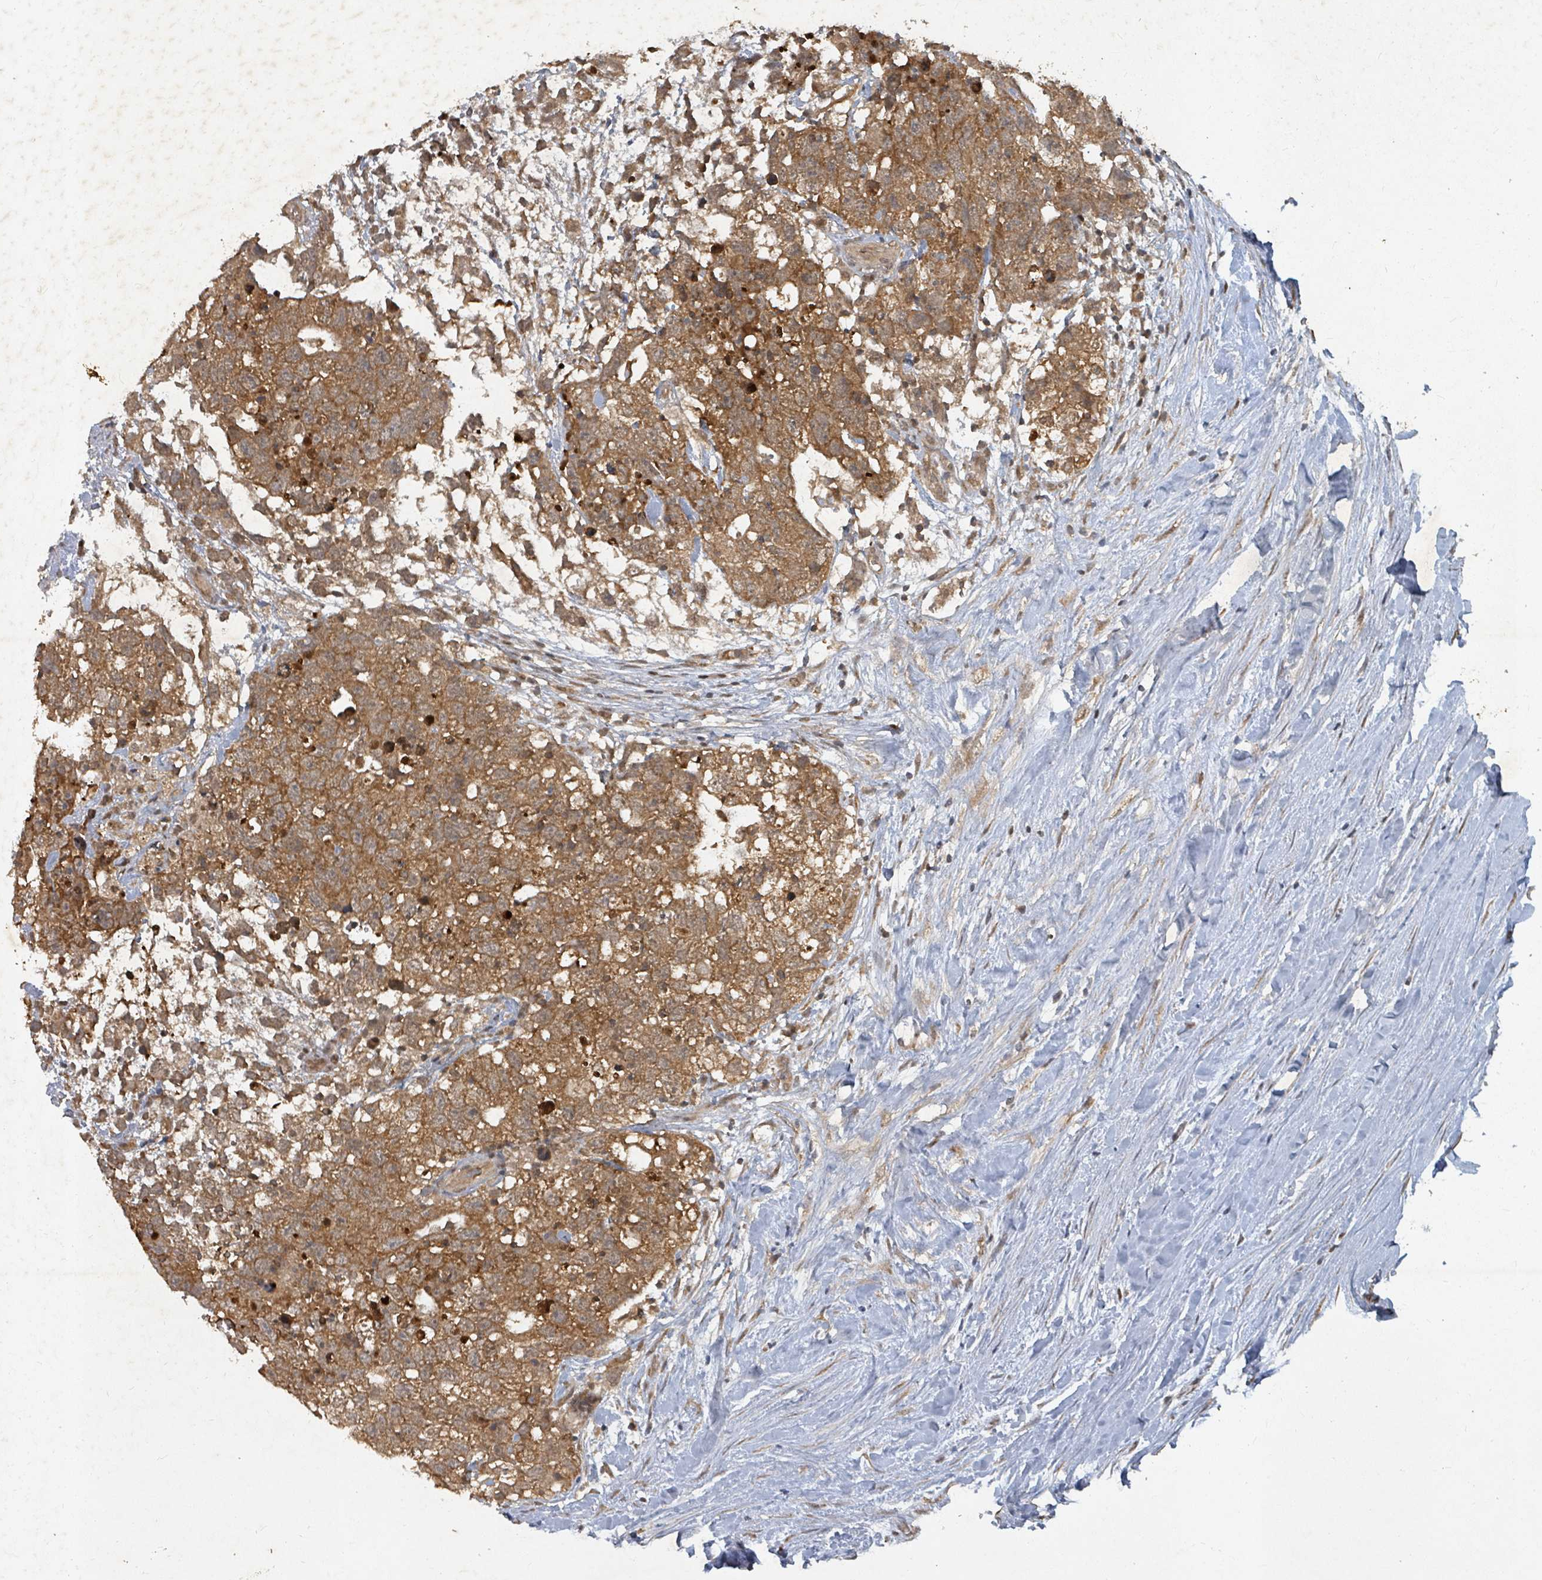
{"staining": {"intensity": "moderate", "quantity": ">75%", "location": "cytoplasmic/membranous"}, "tissue": "testis cancer", "cell_type": "Tumor cells", "image_type": "cancer", "snomed": [{"axis": "morphology", "description": "Seminoma, NOS"}, {"axis": "morphology", "description": "Carcinoma, Embryonal, NOS"}, {"axis": "topography", "description": "Testis"}], "caption": "Testis cancer stained with DAB (3,3'-diaminobenzidine) immunohistochemistry reveals medium levels of moderate cytoplasmic/membranous expression in approximately >75% of tumor cells. The protein is stained brown, and the nuclei are stained in blue (DAB (3,3'-diaminobenzidine) IHC with brightfield microscopy, high magnification).", "gene": "KDM4E", "patient": {"sex": "male", "age": 29}}